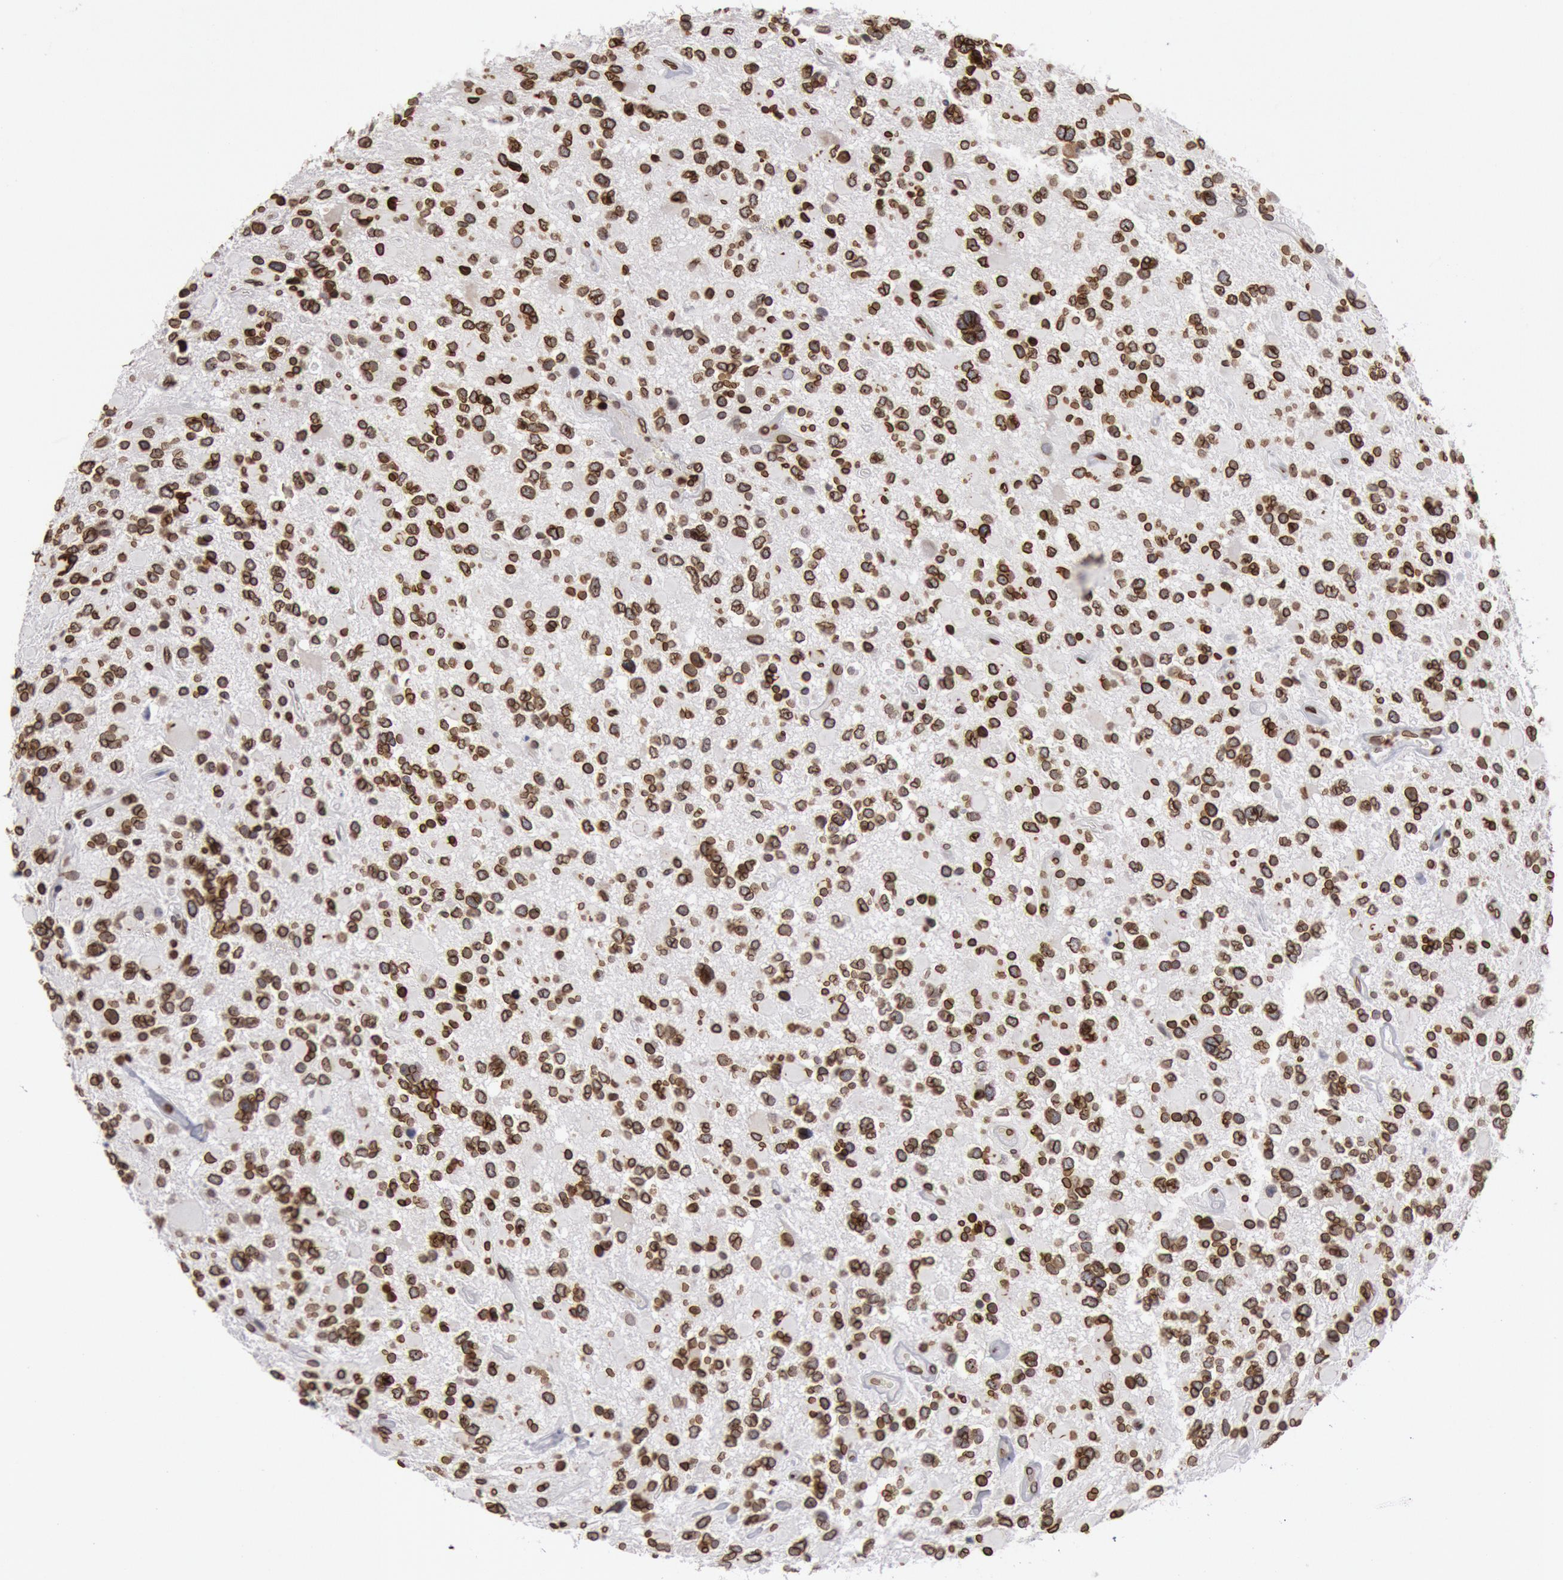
{"staining": {"intensity": "strong", "quantity": ">75%", "location": "cytoplasmic/membranous,nuclear"}, "tissue": "glioma", "cell_type": "Tumor cells", "image_type": "cancer", "snomed": [{"axis": "morphology", "description": "Glioma, malignant, High grade"}, {"axis": "topography", "description": "Brain"}], "caption": "An image showing strong cytoplasmic/membranous and nuclear positivity in about >75% of tumor cells in malignant glioma (high-grade), as visualized by brown immunohistochemical staining.", "gene": "SUN2", "patient": {"sex": "female", "age": 37}}